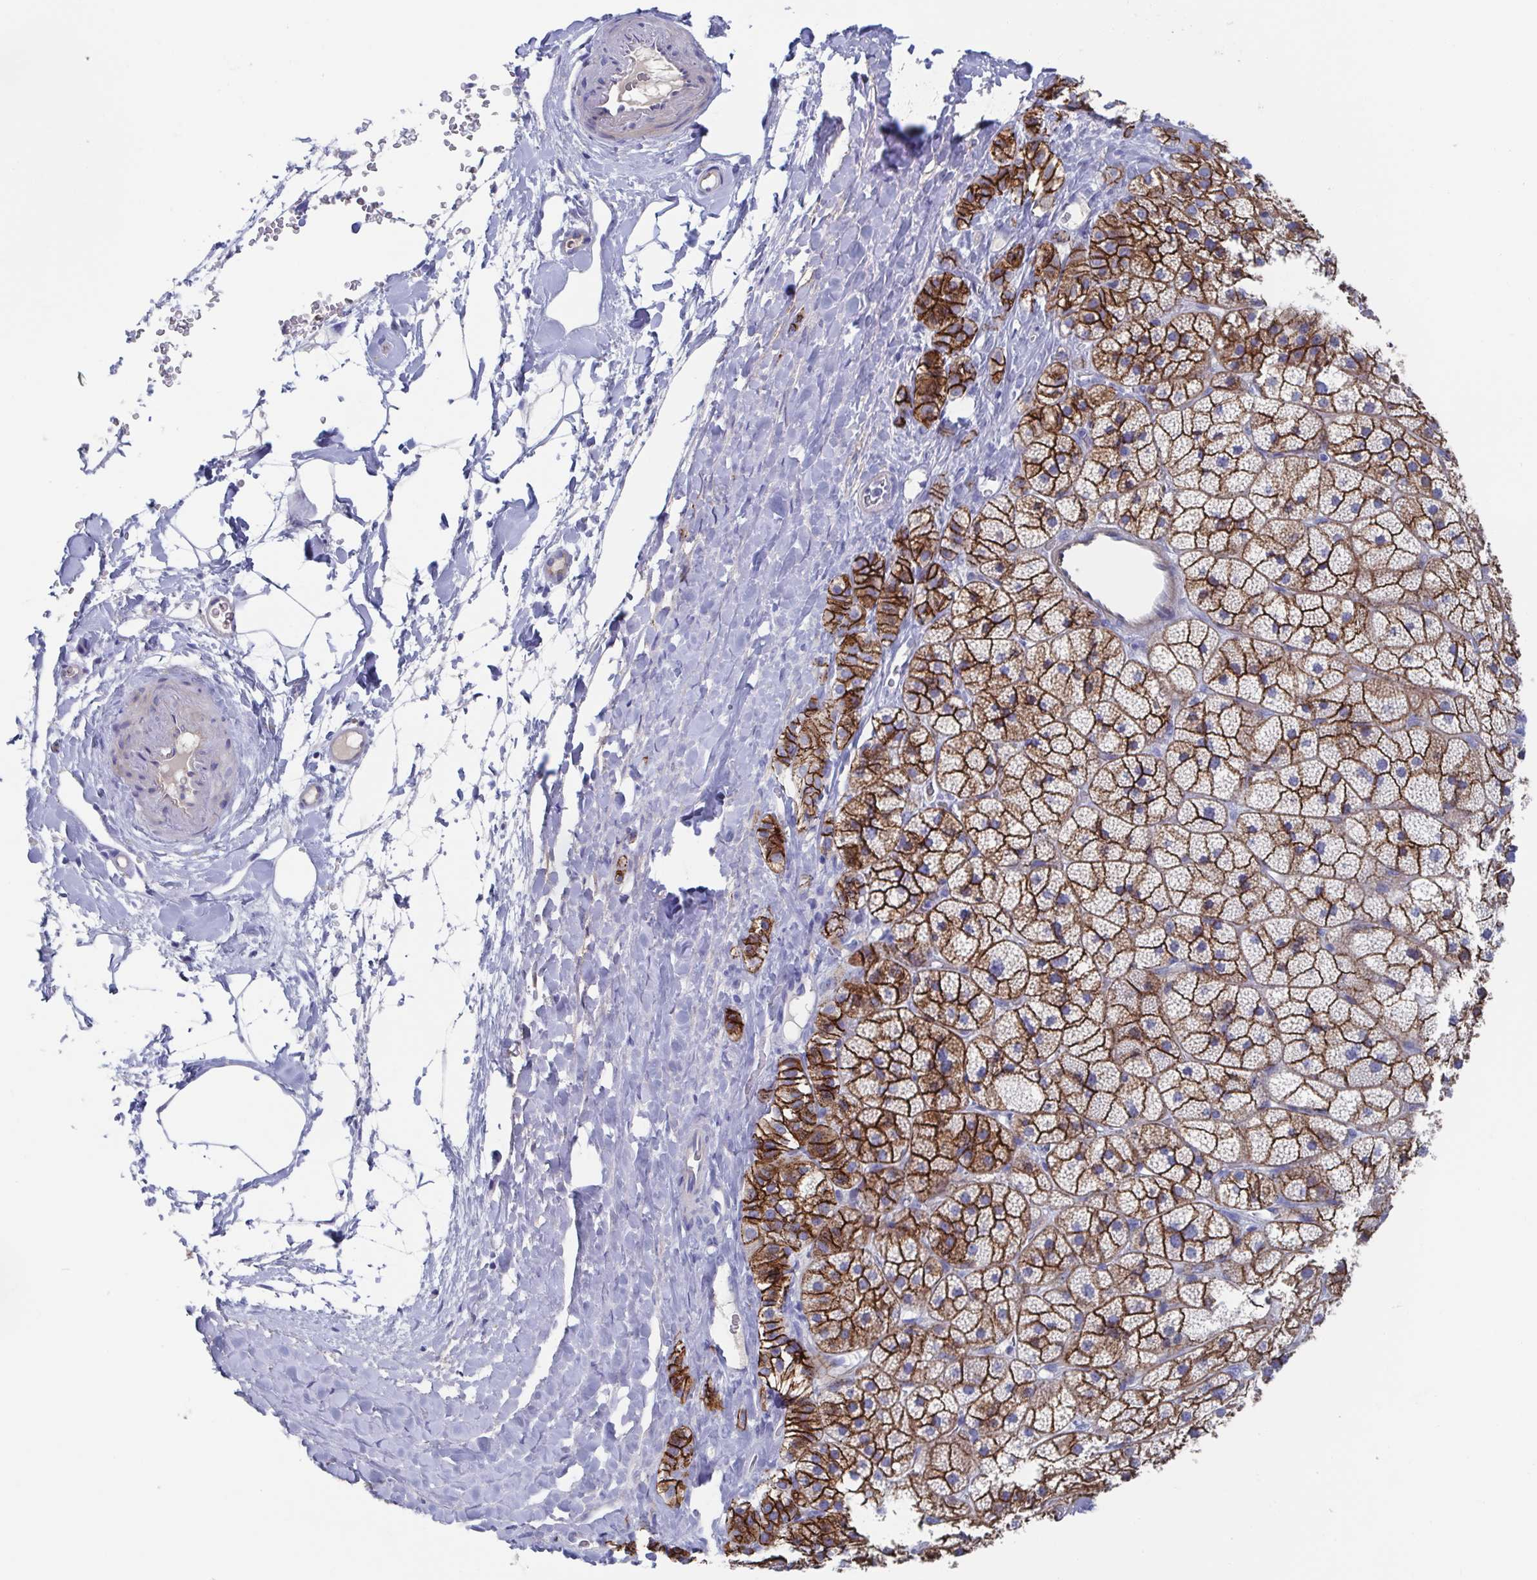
{"staining": {"intensity": "strong", "quantity": ">75%", "location": "cytoplasmic/membranous"}, "tissue": "adrenal gland", "cell_type": "Glandular cells", "image_type": "normal", "snomed": [{"axis": "morphology", "description": "Normal tissue, NOS"}, {"axis": "topography", "description": "Adrenal gland"}], "caption": "A brown stain highlights strong cytoplasmic/membranous staining of a protein in glandular cells of unremarkable human adrenal gland. (DAB (3,3'-diaminobenzidine) IHC with brightfield microscopy, high magnification).", "gene": "CDH2", "patient": {"sex": "male", "age": 57}}